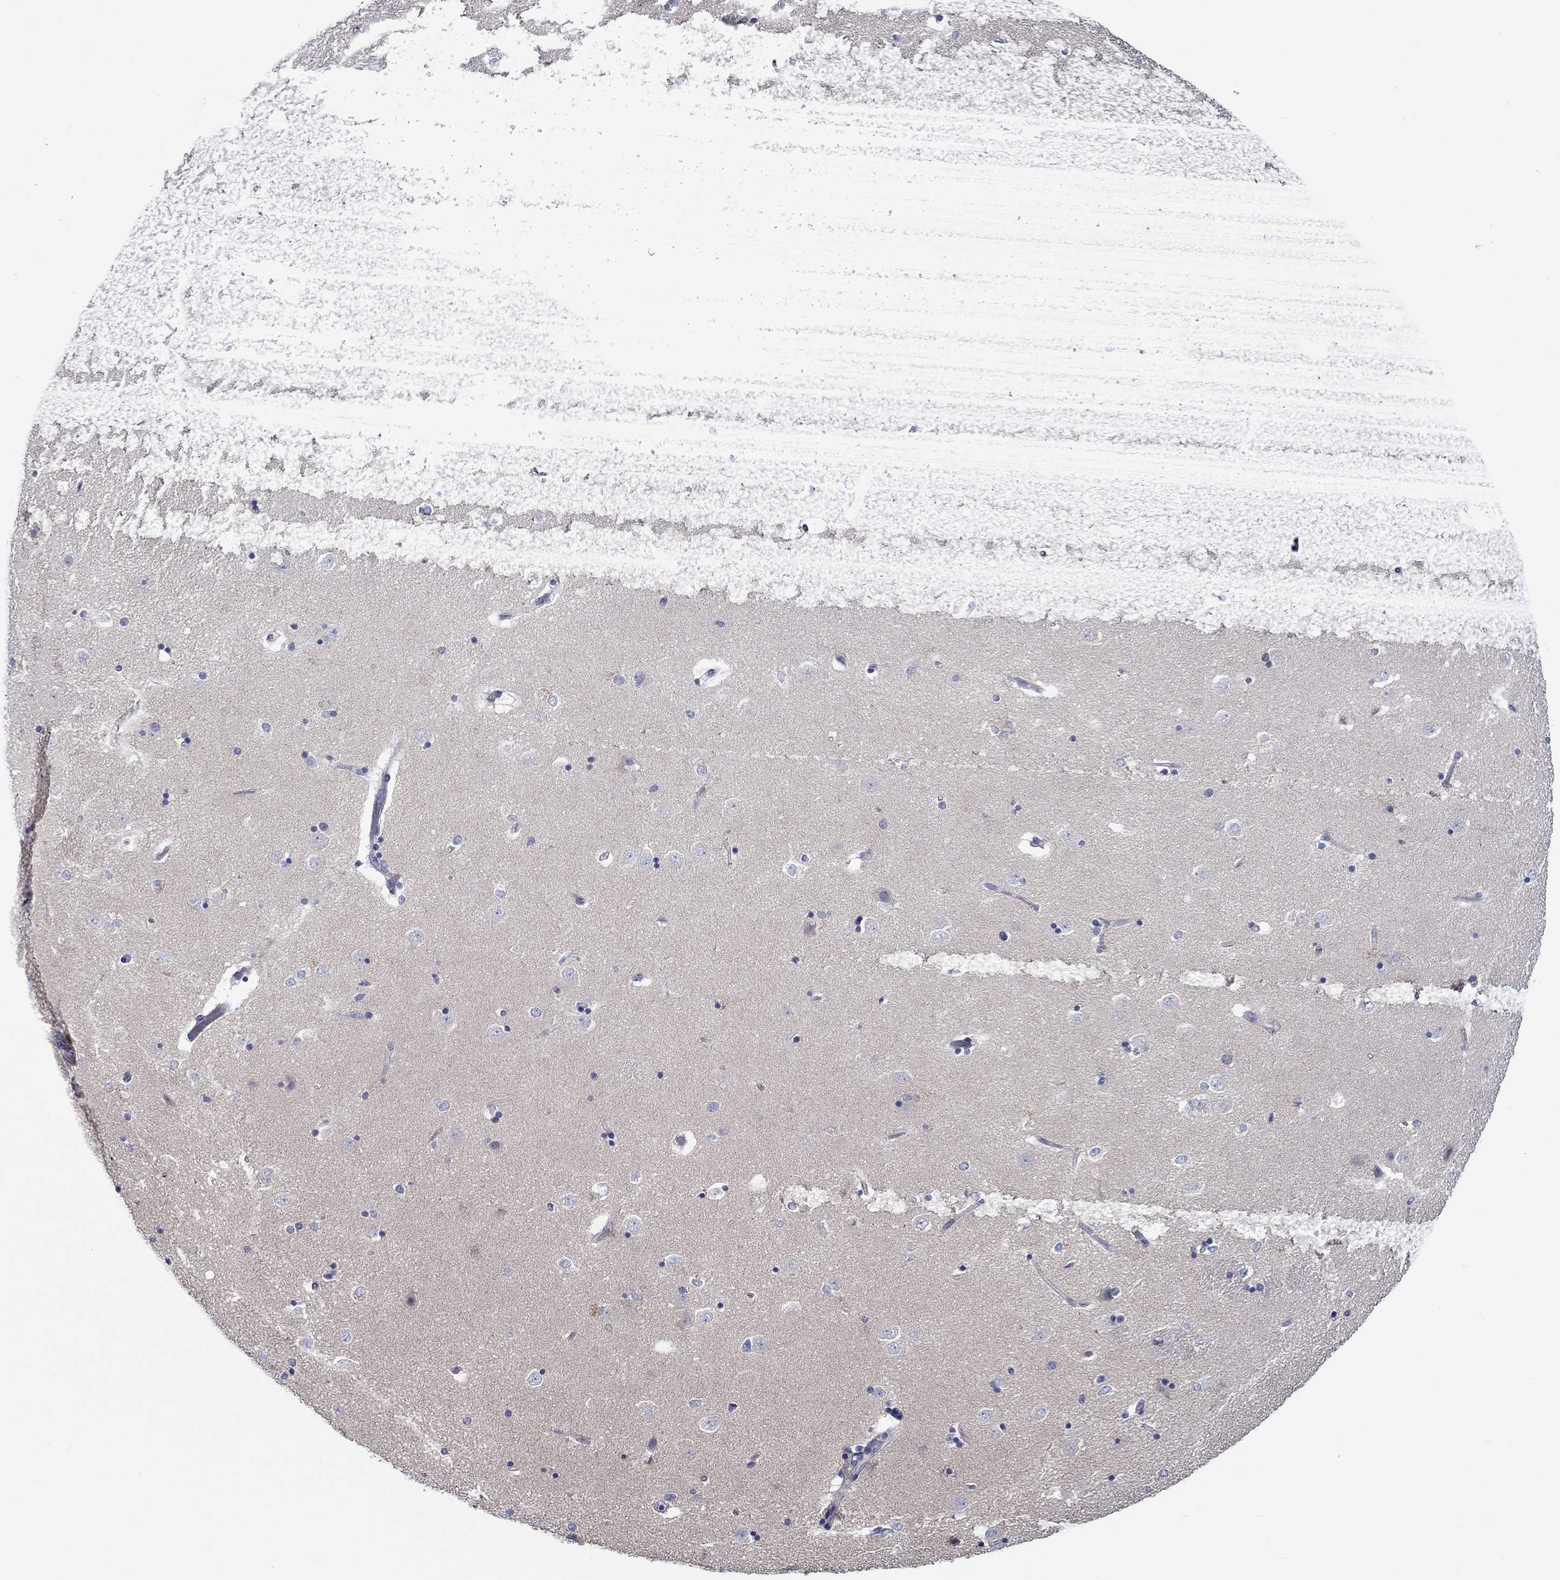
{"staining": {"intensity": "negative", "quantity": "none", "location": "none"}, "tissue": "caudate", "cell_type": "Glial cells", "image_type": "normal", "snomed": [{"axis": "morphology", "description": "Normal tissue, NOS"}, {"axis": "topography", "description": "Lateral ventricle wall"}], "caption": "There is no significant staining in glial cells of caudate. (Immunohistochemistry, brightfield microscopy, high magnification).", "gene": "MYBPC1", "patient": {"sex": "male", "age": 51}}